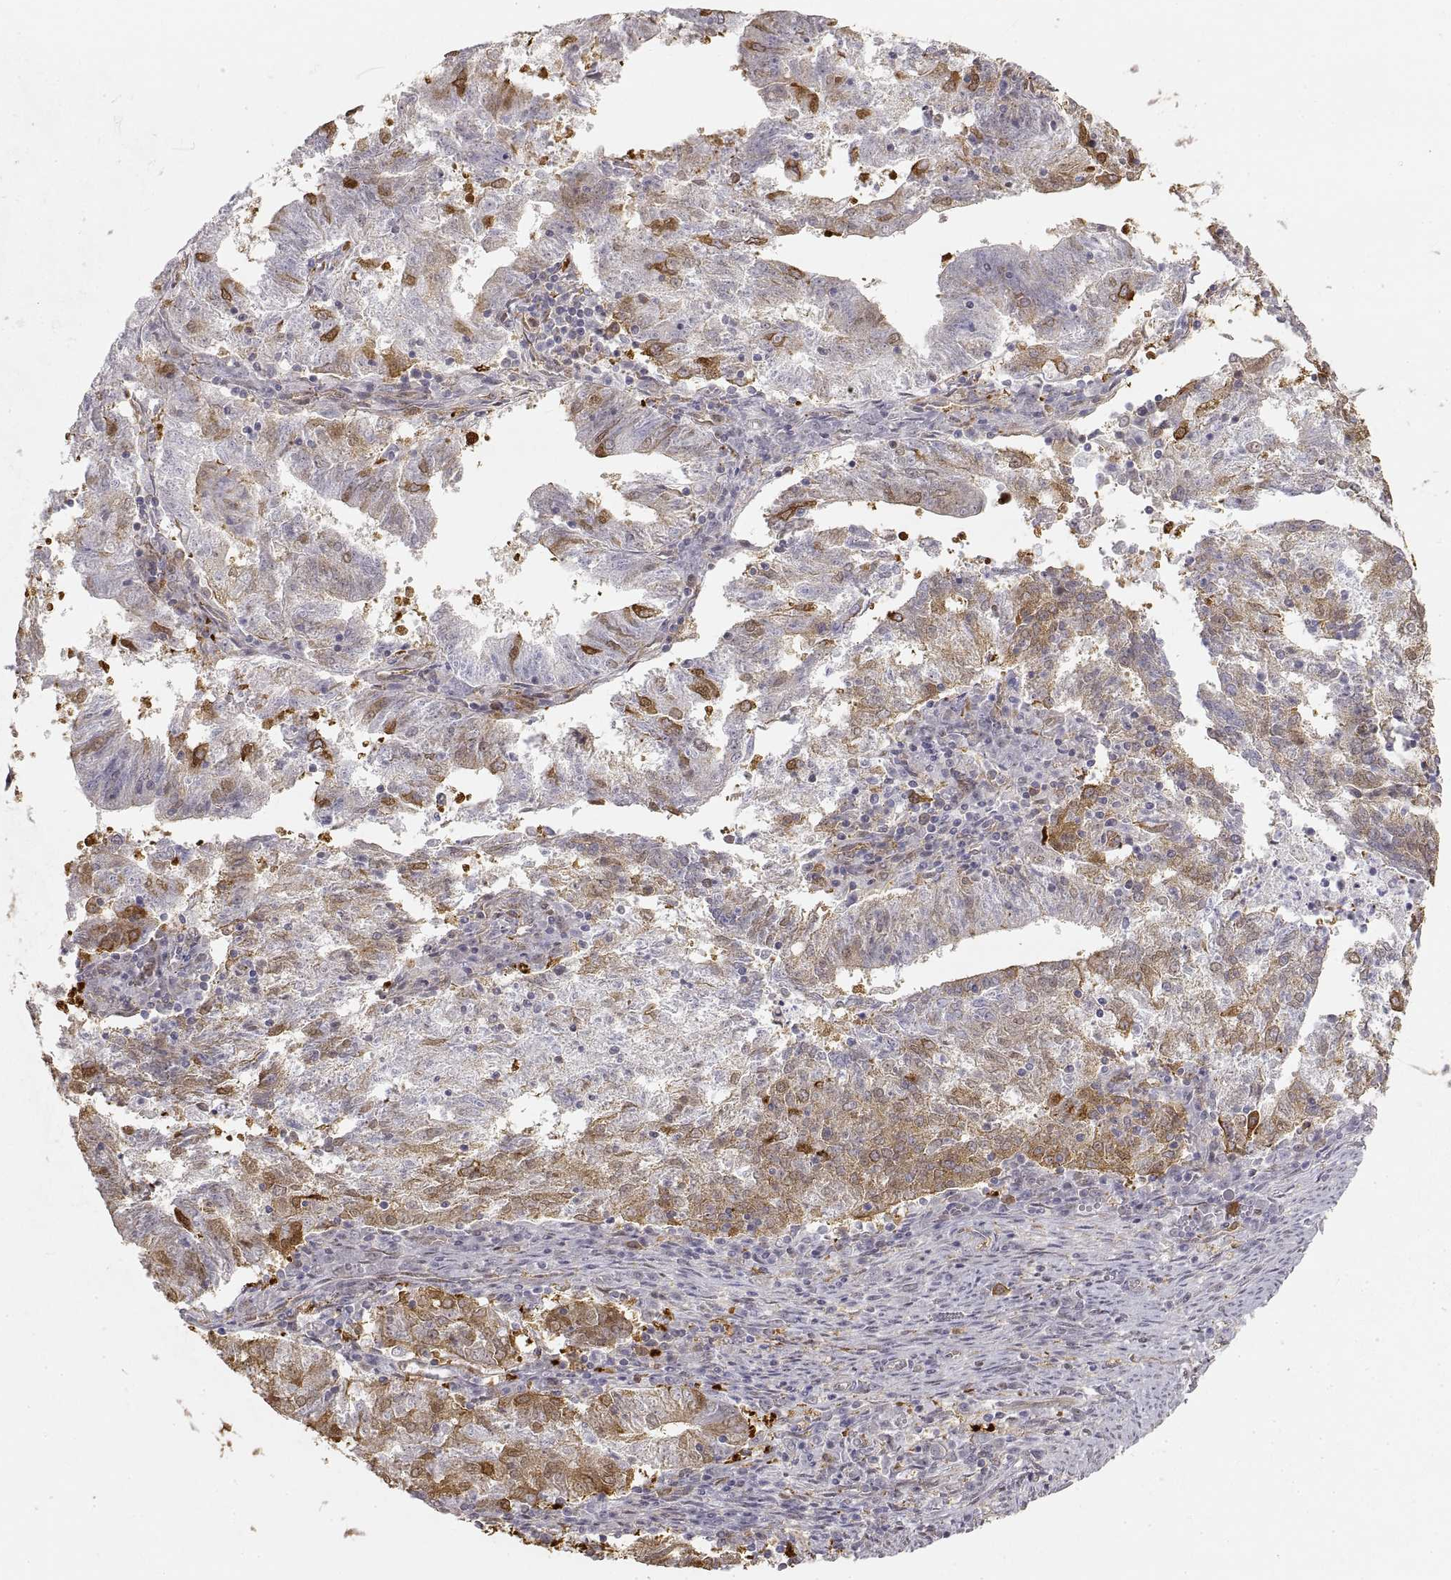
{"staining": {"intensity": "strong", "quantity": "<25%", "location": "cytoplasmic/membranous"}, "tissue": "endometrial cancer", "cell_type": "Tumor cells", "image_type": "cancer", "snomed": [{"axis": "morphology", "description": "Adenocarcinoma, NOS"}, {"axis": "topography", "description": "Endometrium"}], "caption": "Endometrial cancer stained with IHC demonstrates strong cytoplasmic/membranous expression in about <25% of tumor cells. (Stains: DAB (3,3'-diaminobenzidine) in brown, nuclei in blue, Microscopy: brightfield microscopy at high magnification).", "gene": "HSP90AB1", "patient": {"sex": "female", "age": 82}}